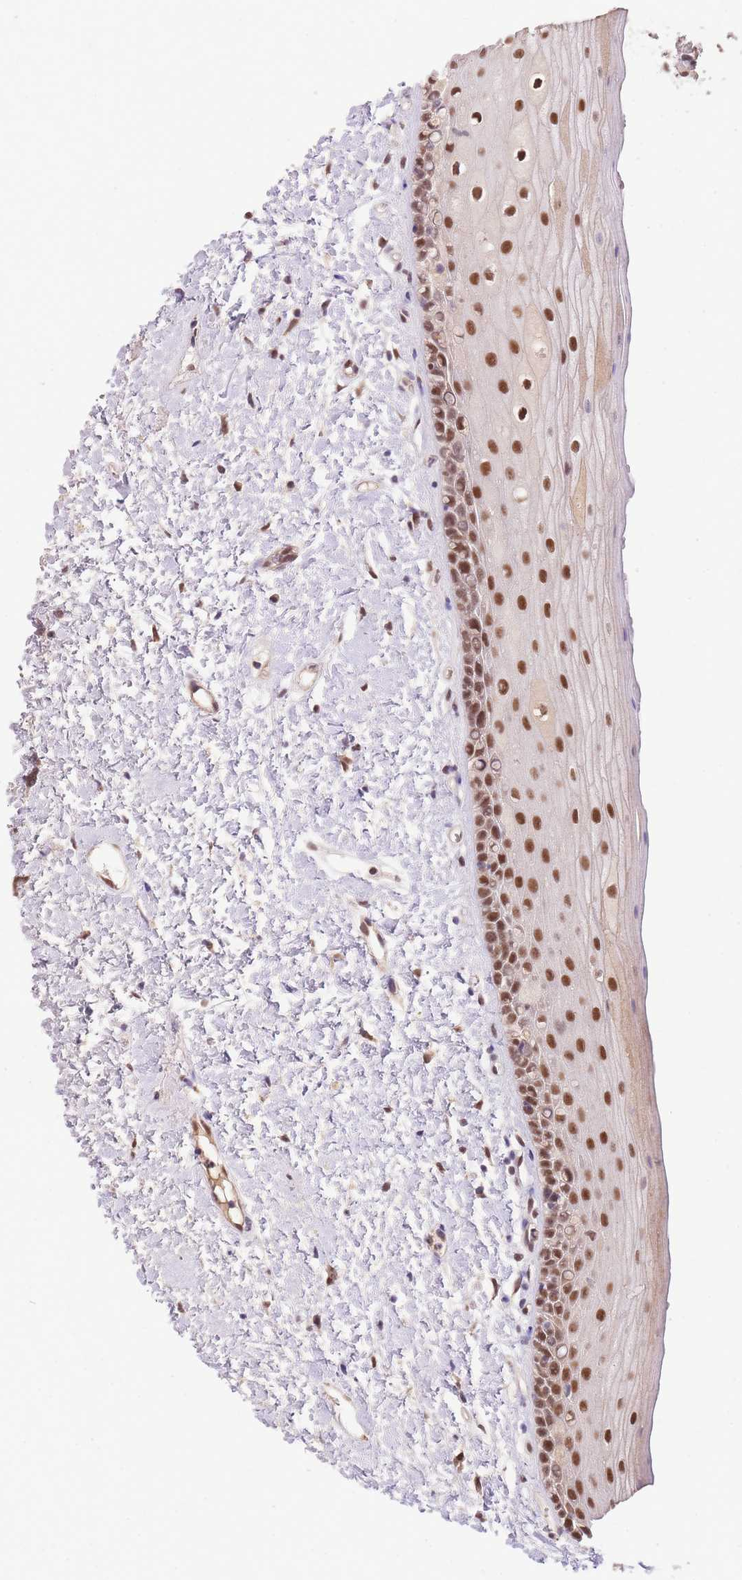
{"staining": {"intensity": "moderate", "quantity": ">75%", "location": "nuclear"}, "tissue": "oral mucosa", "cell_type": "Squamous epithelial cells", "image_type": "normal", "snomed": [{"axis": "morphology", "description": "Normal tissue, NOS"}, {"axis": "topography", "description": "Oral tissue"}], "caption": "Benign oral mucosa was stained to show a protein in brown. There is medium levels of moderate nuclear positivity in about >75% of squamous epithelial cells. The staining was performed using DAB, with brown indicating positive protein expression. Nuclei are stained blue with hematoxylin.", "gene": "UBXN7", "patient": {"sex": "female", "age": 76}}